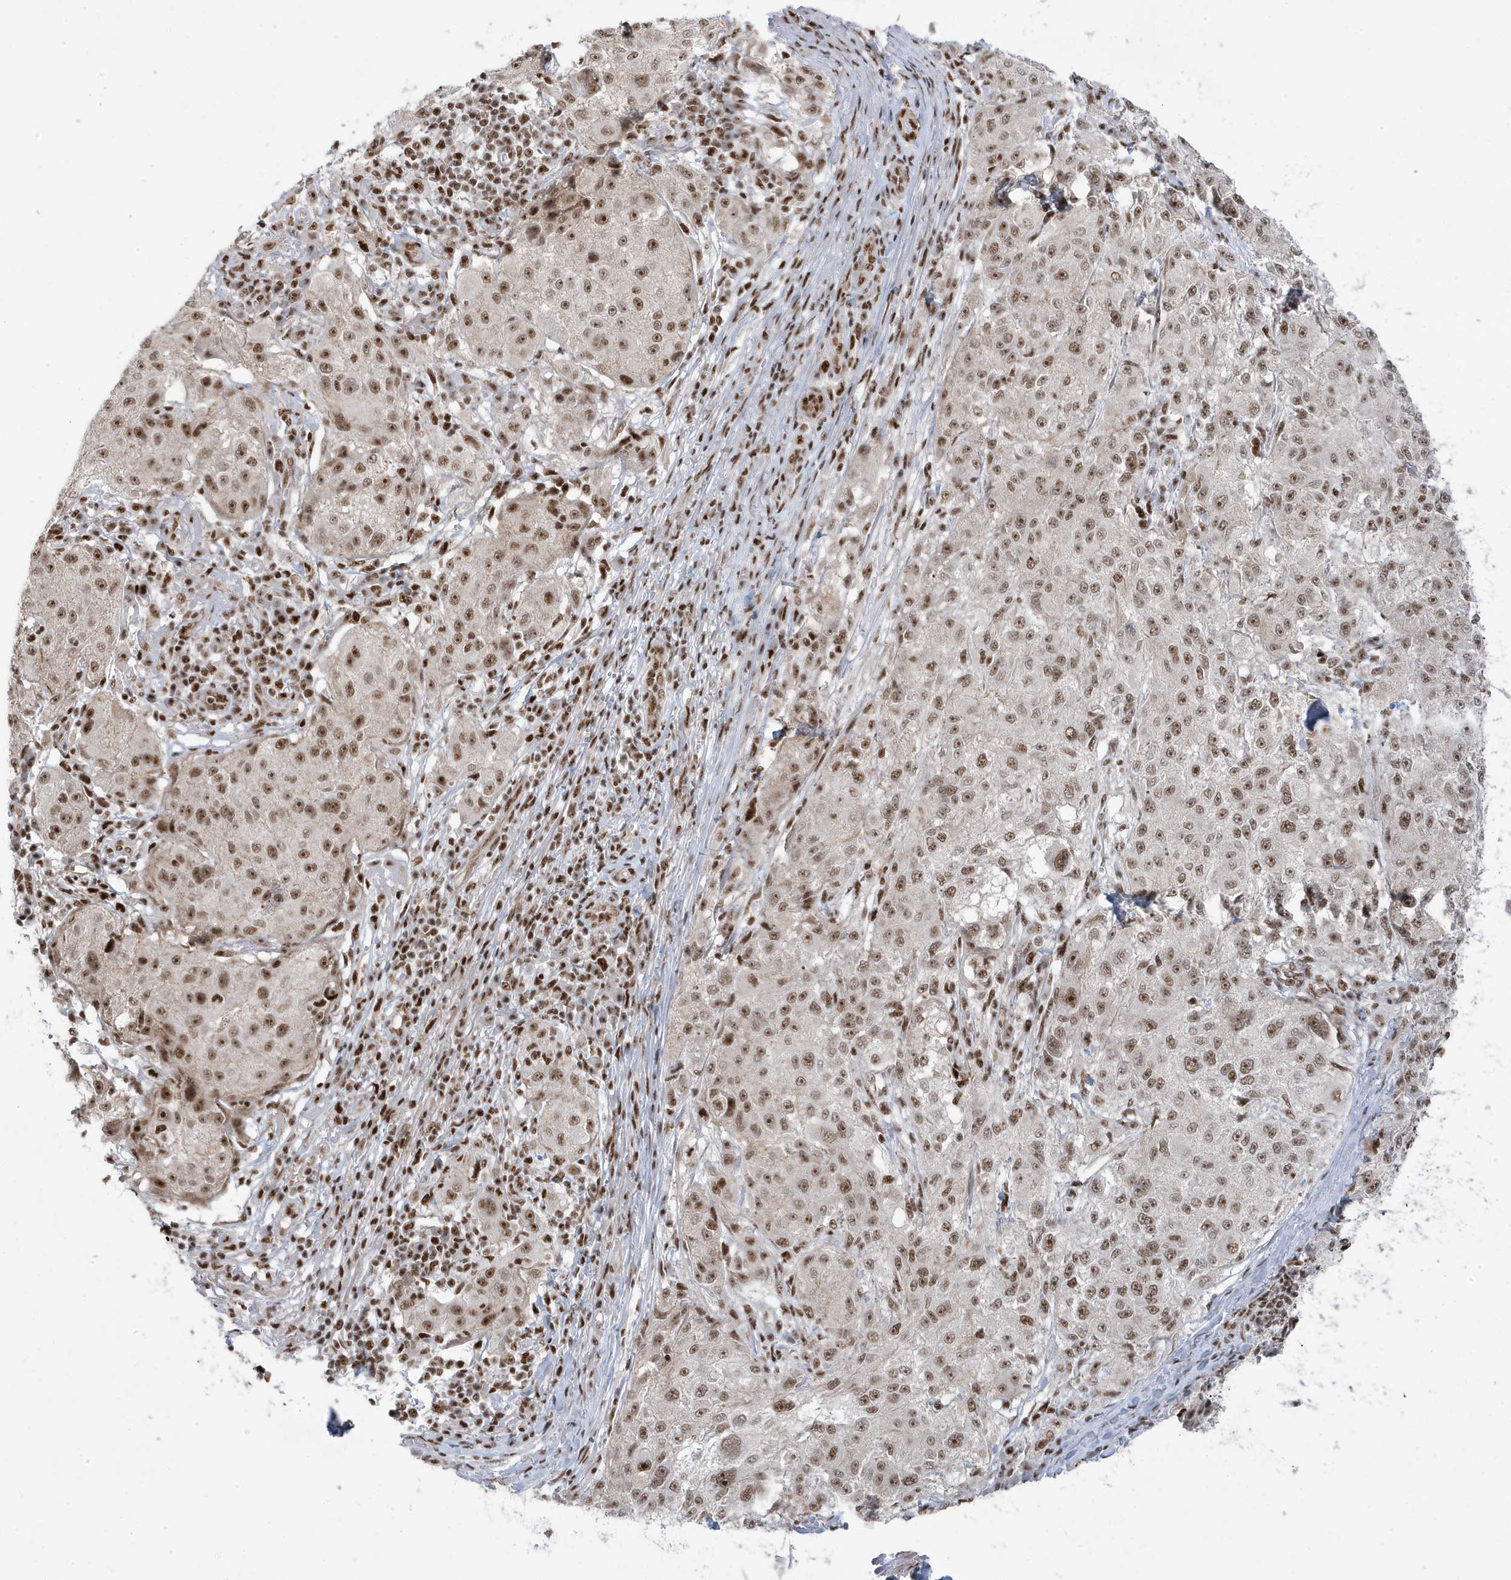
{"staining": {"intensity": "moderate", "quantity": ">75%", "location": "nuclear"}, "tissue": "melanoma", "cell_type": "Tumor cells", "image_type": "cancer", "snomed": [{"axis": "morphology", "description": "Necrosis, NOS"}, {"axis": "morphology", "description": "Malignant melanoma, NOS"}, {"axis": "topography", "description": "Skin"}], "caption": "Immunohistochemistry staining of melanoma, which shows medium levels of moderate nuclear positivity in approximately >75% of tumor cells indicating moderate nuclear protein staining. The staining was performed using DAB (3,3'-diaminobenzidine) (brown) for protein detection and nuclei were counterstained in hematoxylin (blue).", "gene": "MTREX", "patient": {"sex": "female", "age": 87}}